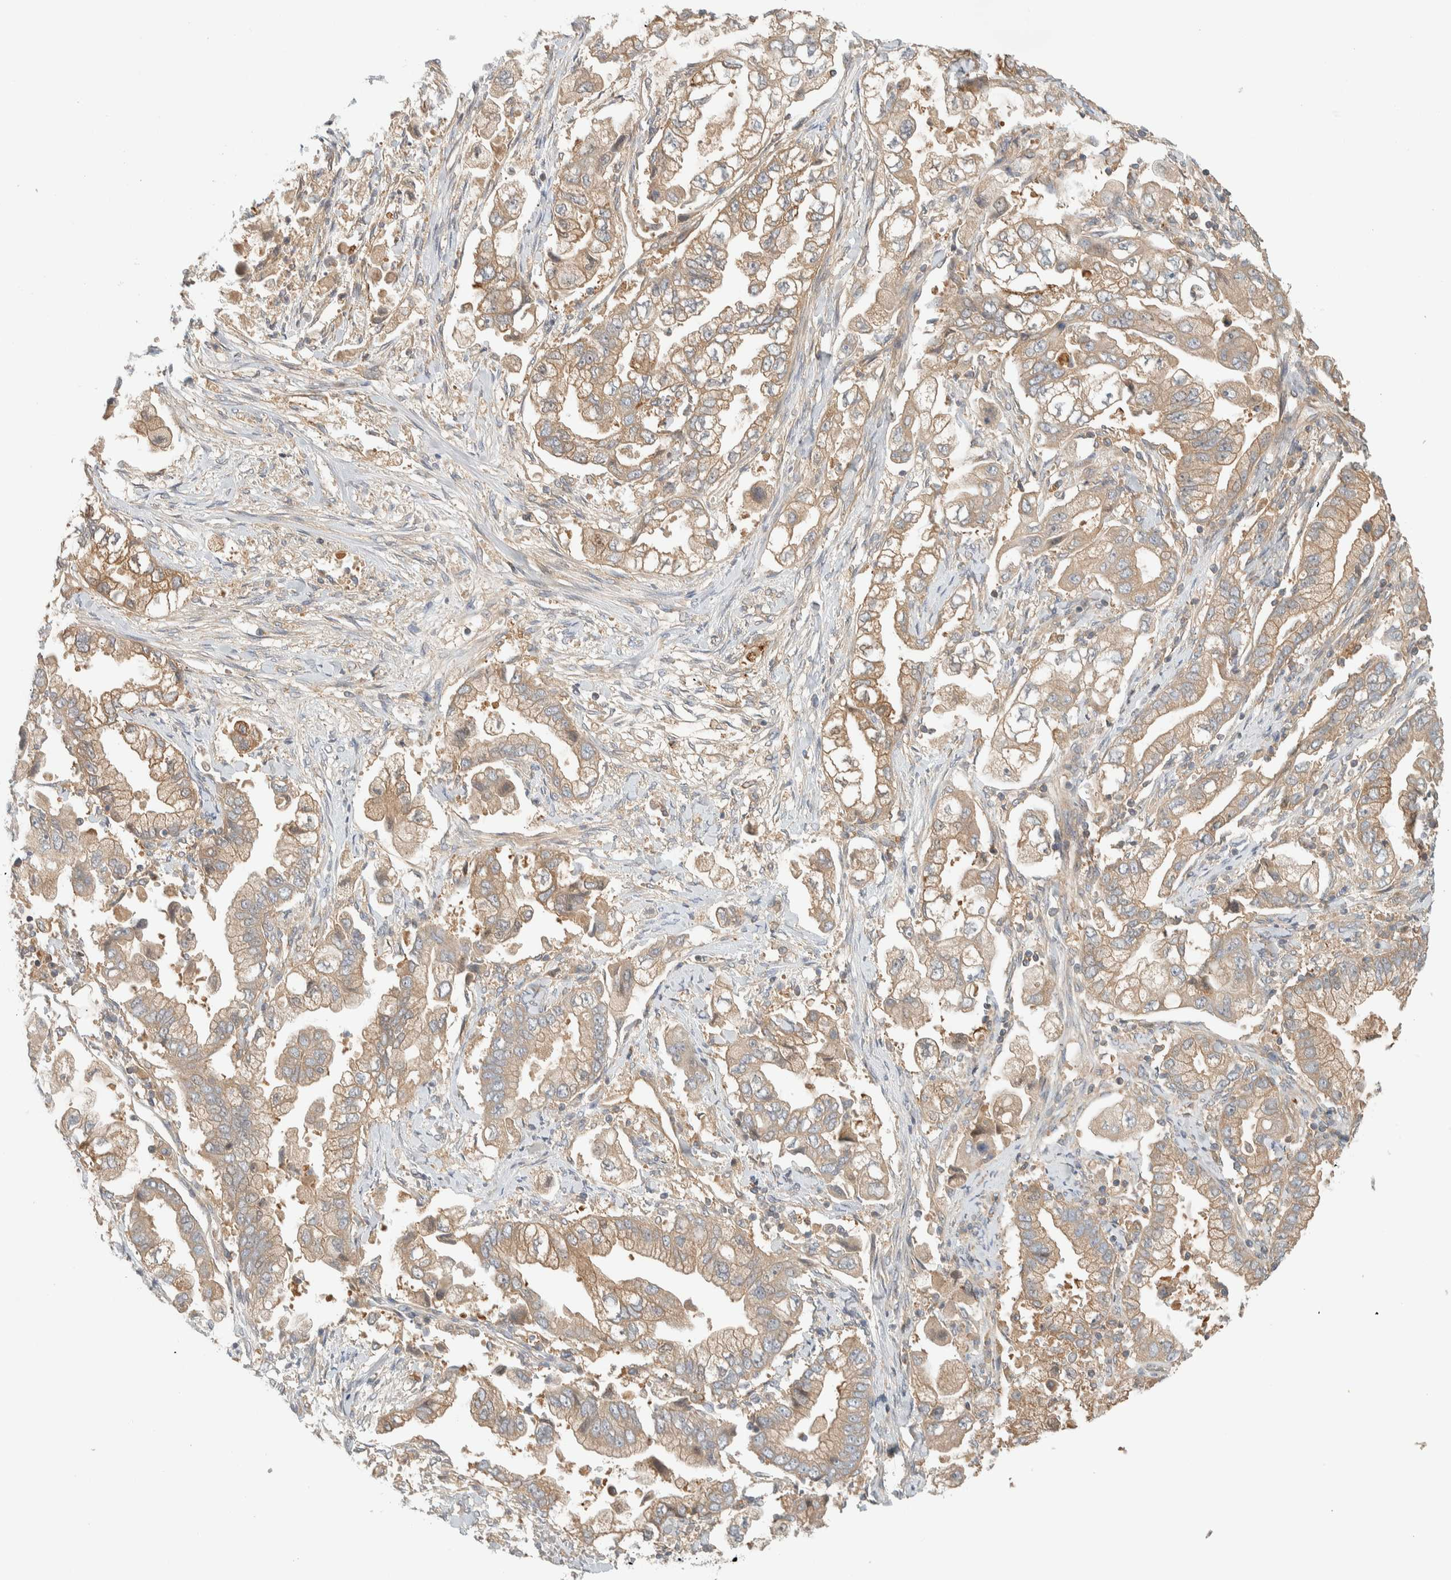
{"staining": {"intensity": "moderate", "quantity": ">75%", "location": "cytoplasmic/membranous"}, "tissue": "stomach cancer", "cell_type": "Tumor cells", "image_type": "cancer", "snomed": [{"axis": "morphology", "description": "Normal tissue, NOS"}, {"axis": "morphology", "description": "Adenocarcinoma, NOS"}, {"axis": "topography", "description": "Stomach"}], "caption": "DAB immunohistochemical staining of human stomach adenocarcinoma exhibits moderate cytoplasmic/membranous protein positivity in approximately >75% of tumor cells.", "gene": "FAM167A", "patient": {"sex": "male", "age": 62}}